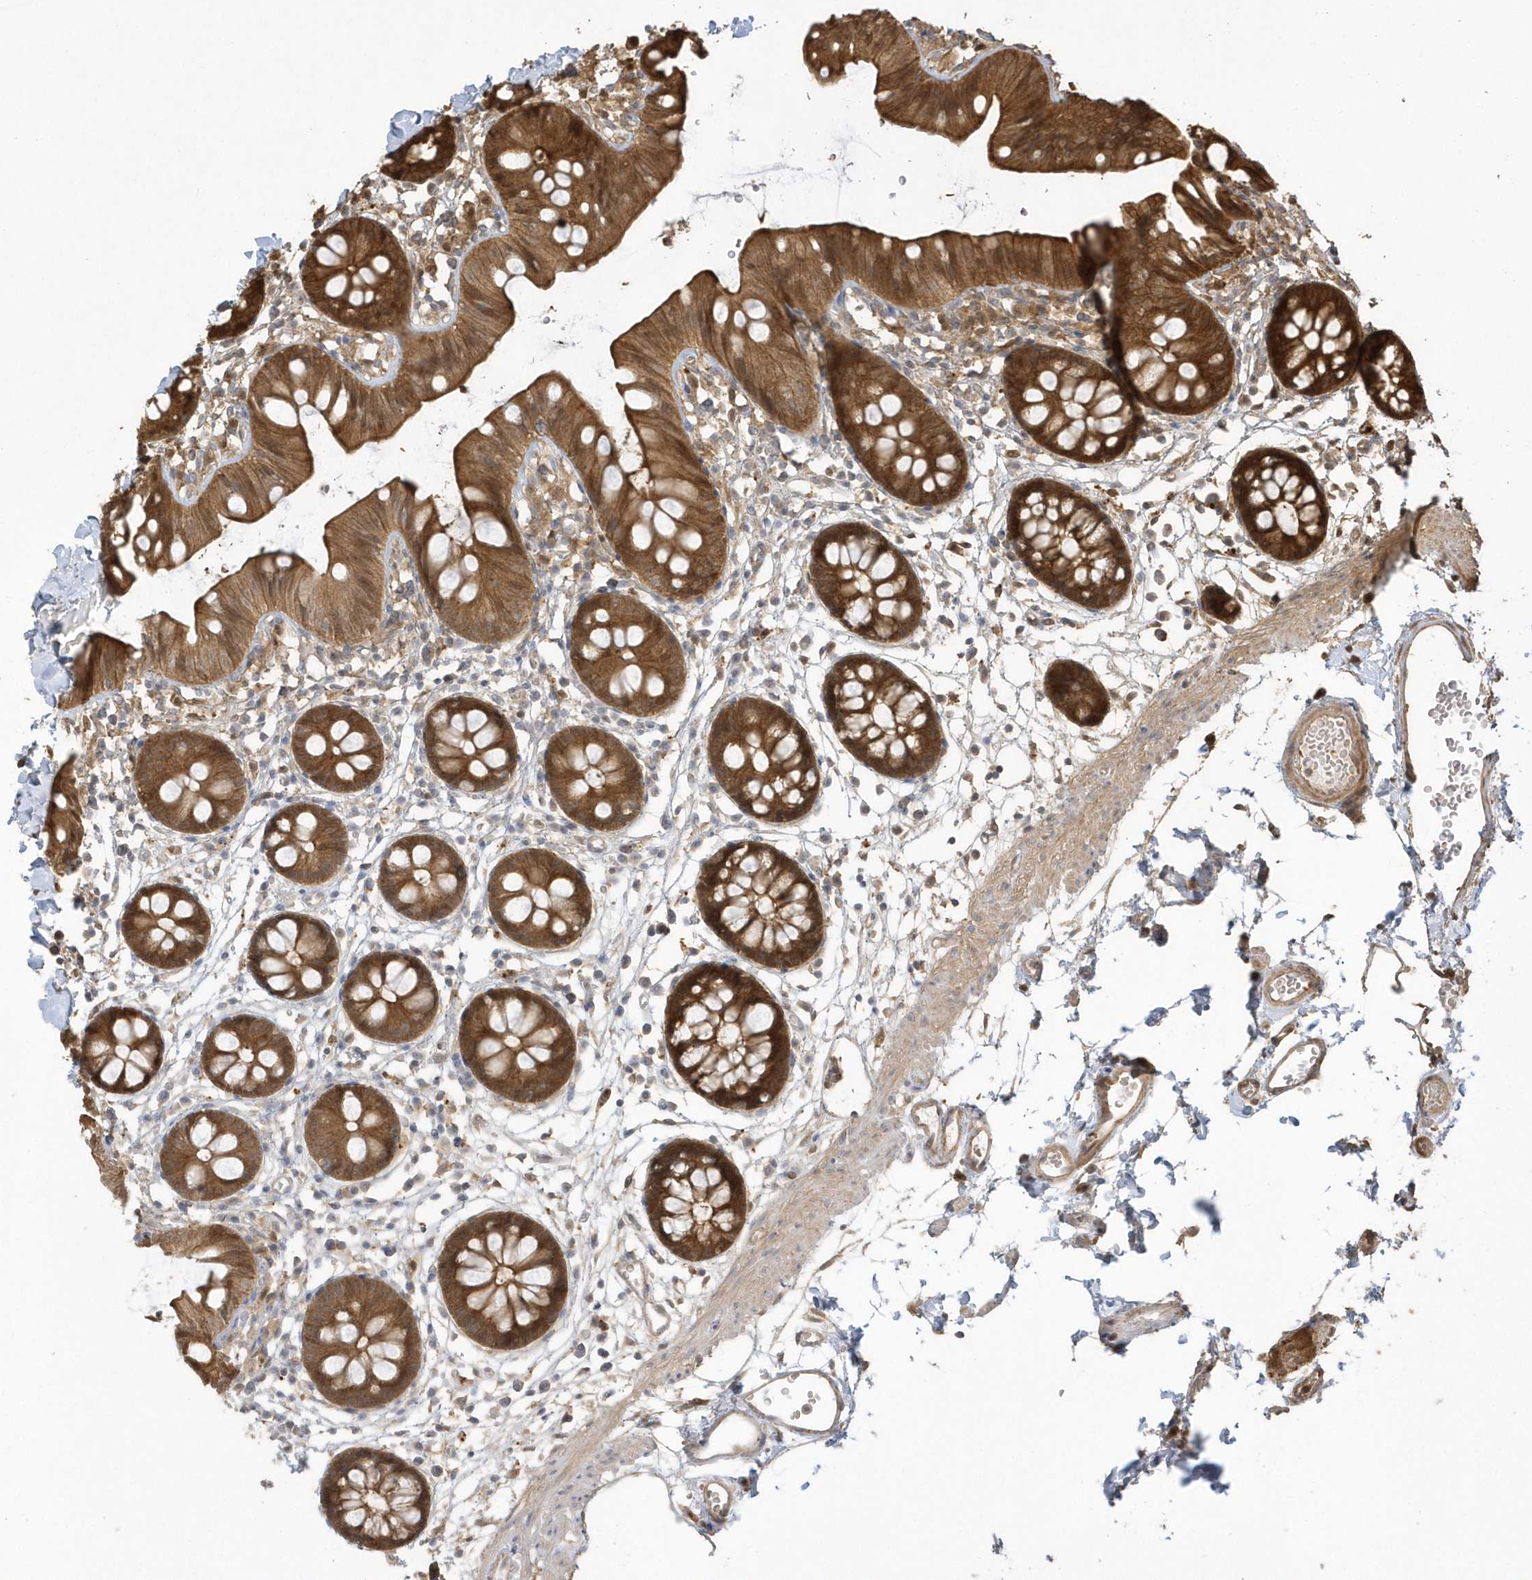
{"staining": {"intensity": "moderate", "quantity": ">75%", "location": "cytoplasmic/membranous"}, "tissue": "colon", "cell_type": "Endothelial cells", "image_type": "normal", "snomed": [{"axis": "morphology", "description": "Normal tissue, NOS"}, {"axis": "topography", "description": "Colon"}], "caption": "Immunohistochemistry (IHC) photomicrograph of normal colon: colon stained using IHC demonstrates medium levels of moderate protein expression localized specifically in the cytoplasmic/membranous of endothelial cells, appearing as a cytoplasmic/membranous brown color.", "gene": "HNMT", "patient": {"sex": "male", "age": 56}}